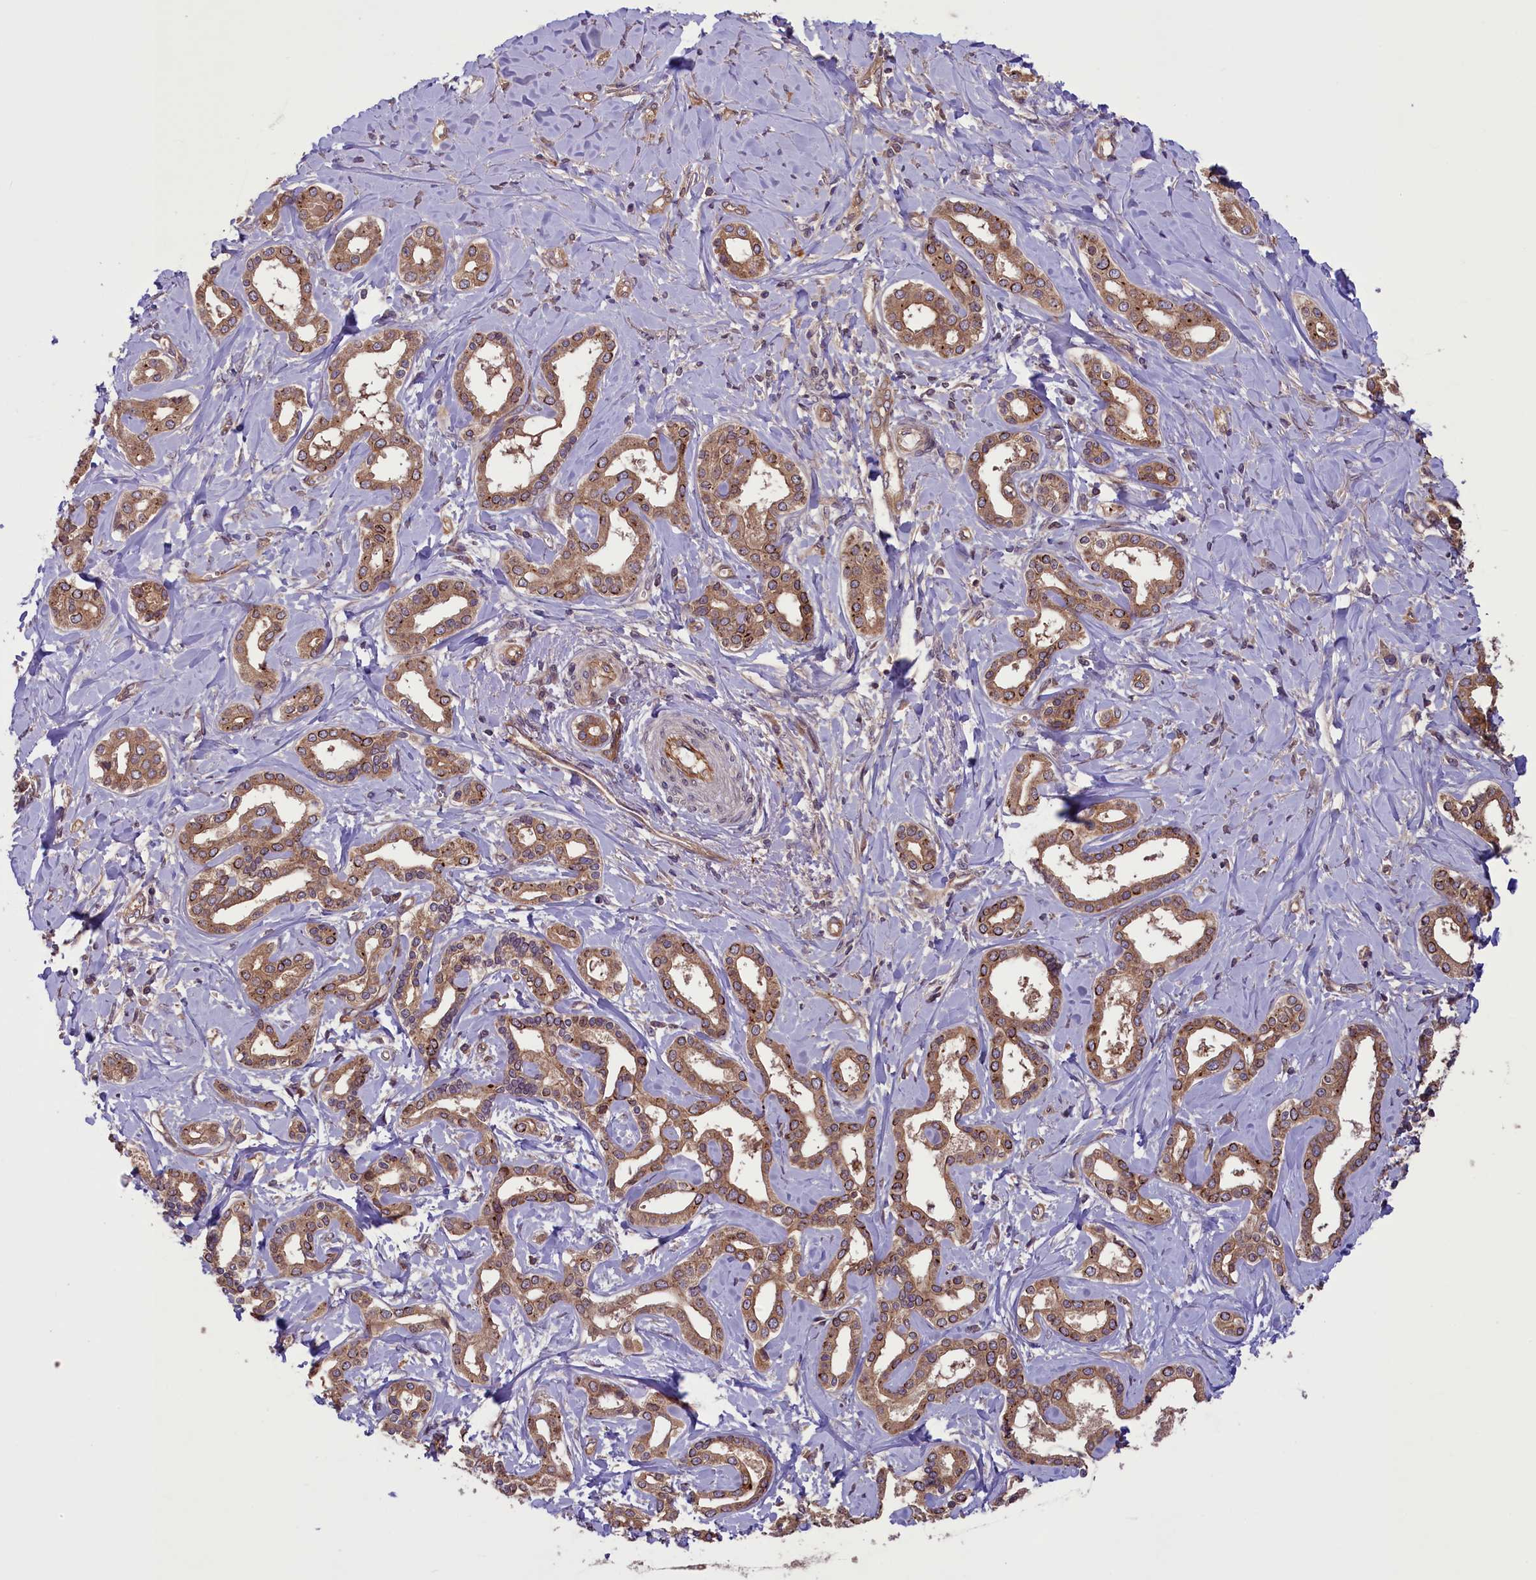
{"staining": {"intensity": "moderate", "quantity": ">75%", "location": "cytoplasmic/membranous,nuclear"}, "tissue": "liver cancer", "cell_type": "Tumor cells", "image_type": "cancer", "snomed": [{"axis": "morphology", "description": "Cholangiocarcinoma"}, {"axis": "topography", "description": "Liver"}], "caption": "Immunohistochemical staining of human liver cancer displays medium levels of moderate cytoplasmic/membranous and nuclear positivity in about >75% of tumor cells.", "gene": "CCDC125", "patient": {"sex": "female", "age": 77}}